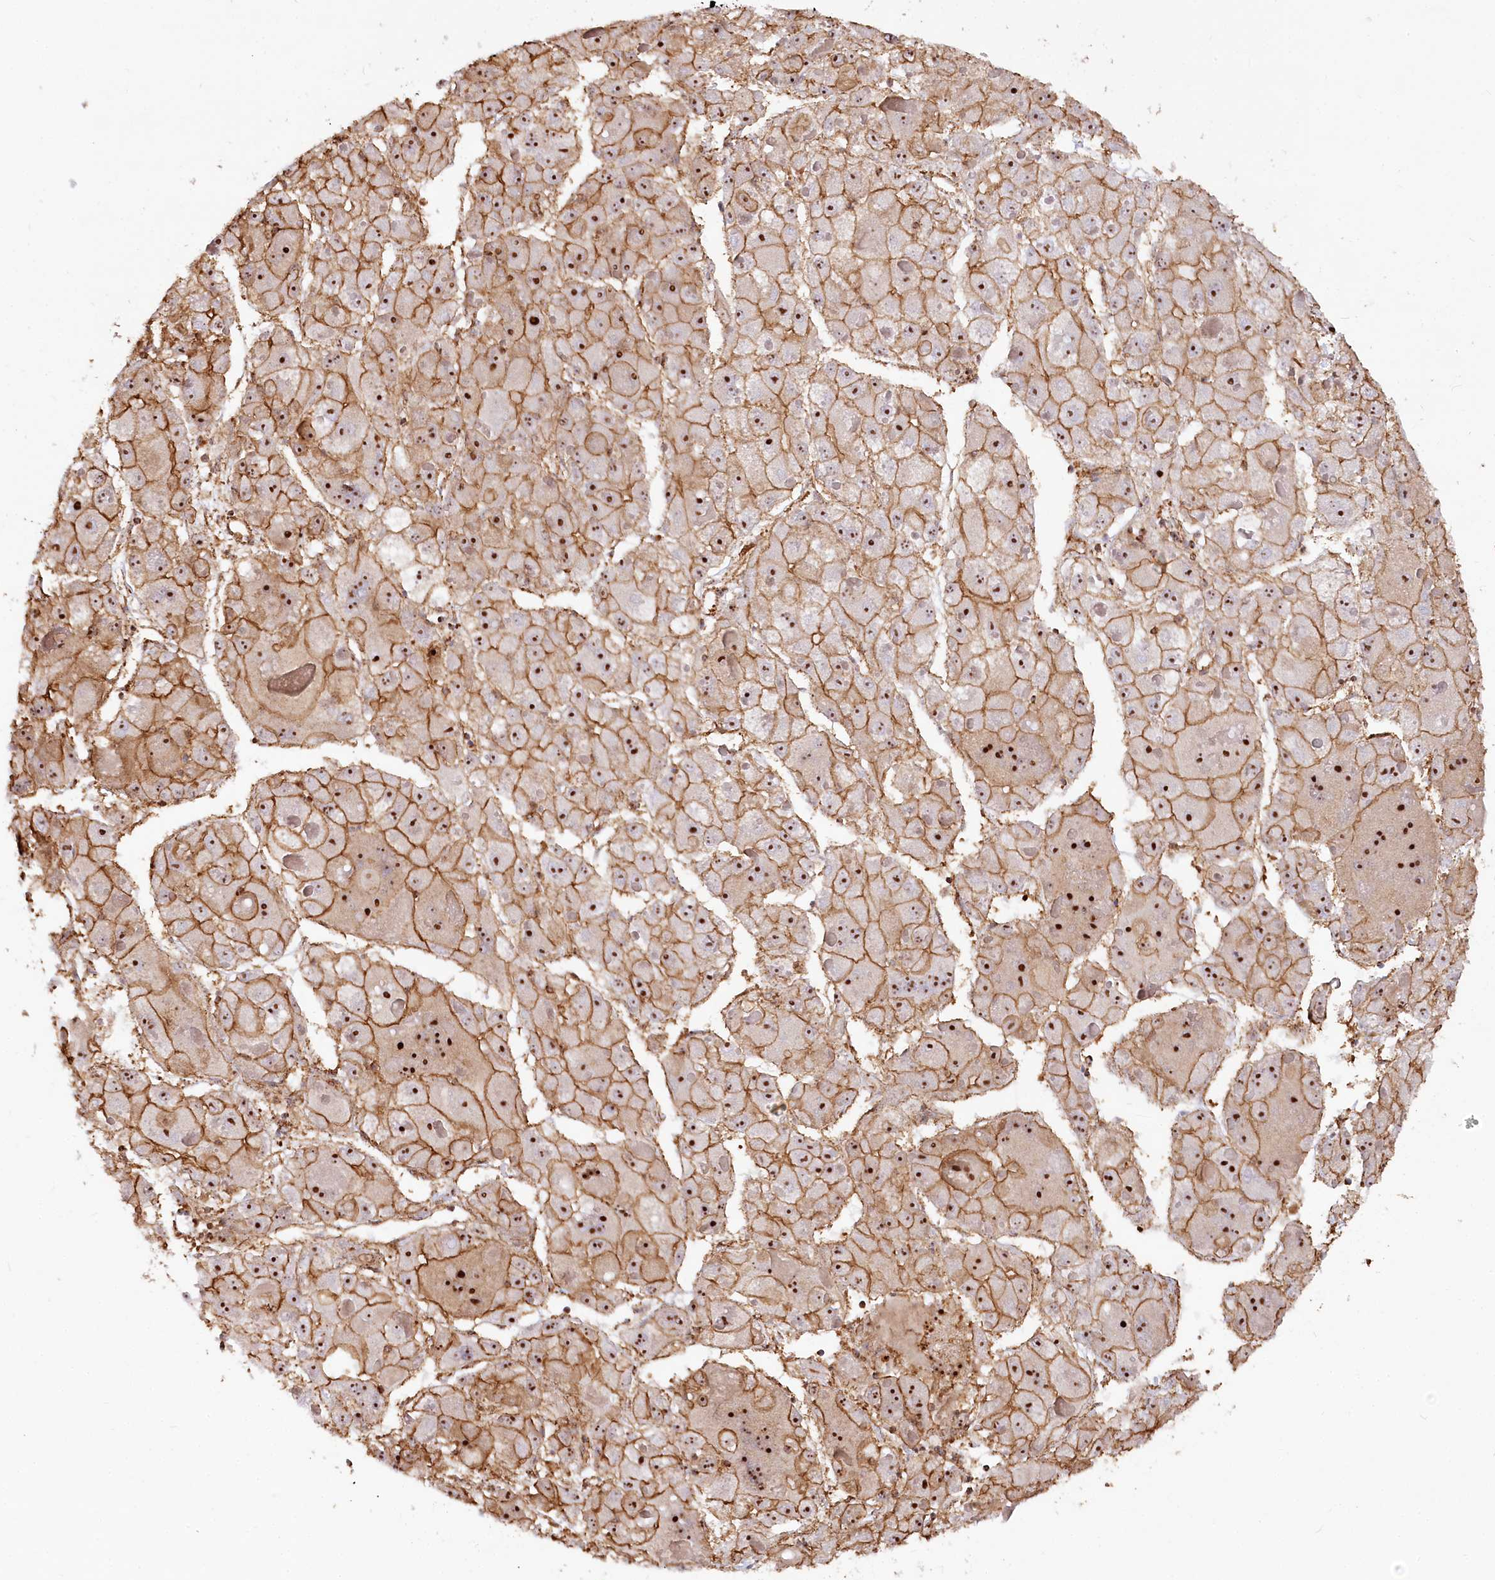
{"staining": {"intensity": "strong", "quantity": ">75%", "location": "cytoplasmic/membranous,nuclear"}, "tissue": "liver cancer", "cell_type": "Tumor cells", "image_type": "cancer", "snomed": [{"axis": "morphology", "description": "Carcinoma, Hepatocellular, NOS"}, {"axis": "topography", "description": "Liver"}], "caption": "The photomicrograph reveals immunohistochemical staining of liver cancer. There is strong cytoplasmic/membranous and nuclear positivity is identified in approximately >75% of tumor cells.", "gene": "WDR36", "patient": {"sex": "female", "age": 73}}